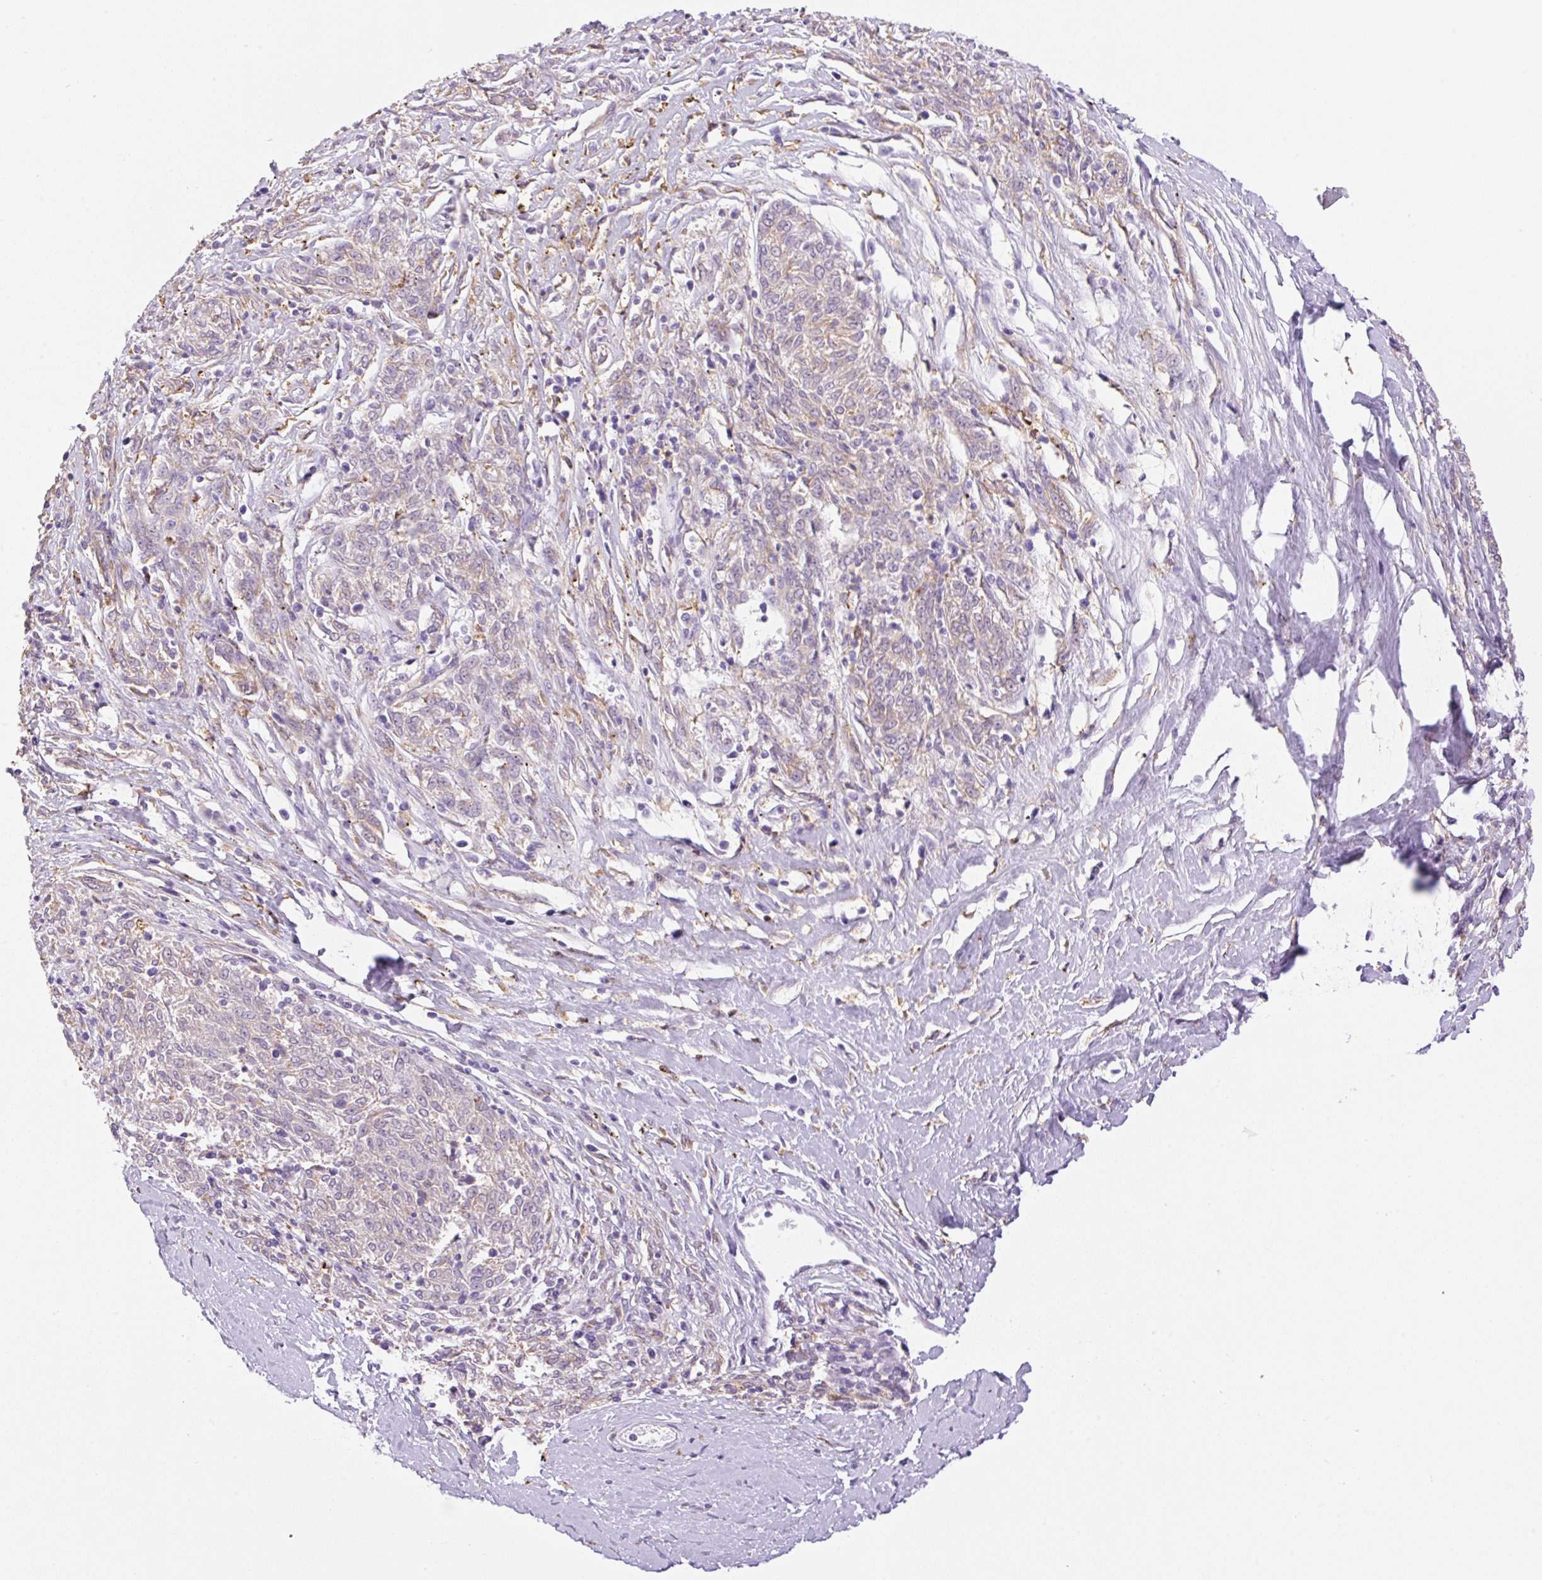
{"staining": {"intensity": "weak", "quantity": "25%-75%", "location": "cytoplasmic/membranous"}, "tissue": "melanoma", "cell_type": "Tumor cells", "image_type": "cancer", "snomed": [{"axis": "morphology", "description": "Malignant melanoma, NOS"}, {"axis": "topography", "description": "Skin"}], "caption": "Immunohistochemical staining of melanoma shows weak cytoplasmic/membranous protein expression in approximately 25%-75% of tumor cells. The protein is stained brown, and the nuclei are stained in blue (DAB (3,3'-diaminobenzidine) IHC with brightfield microscopy, high magnification).", "gene": "PALM3", "patient": {"sex": "female", "age": 72}}